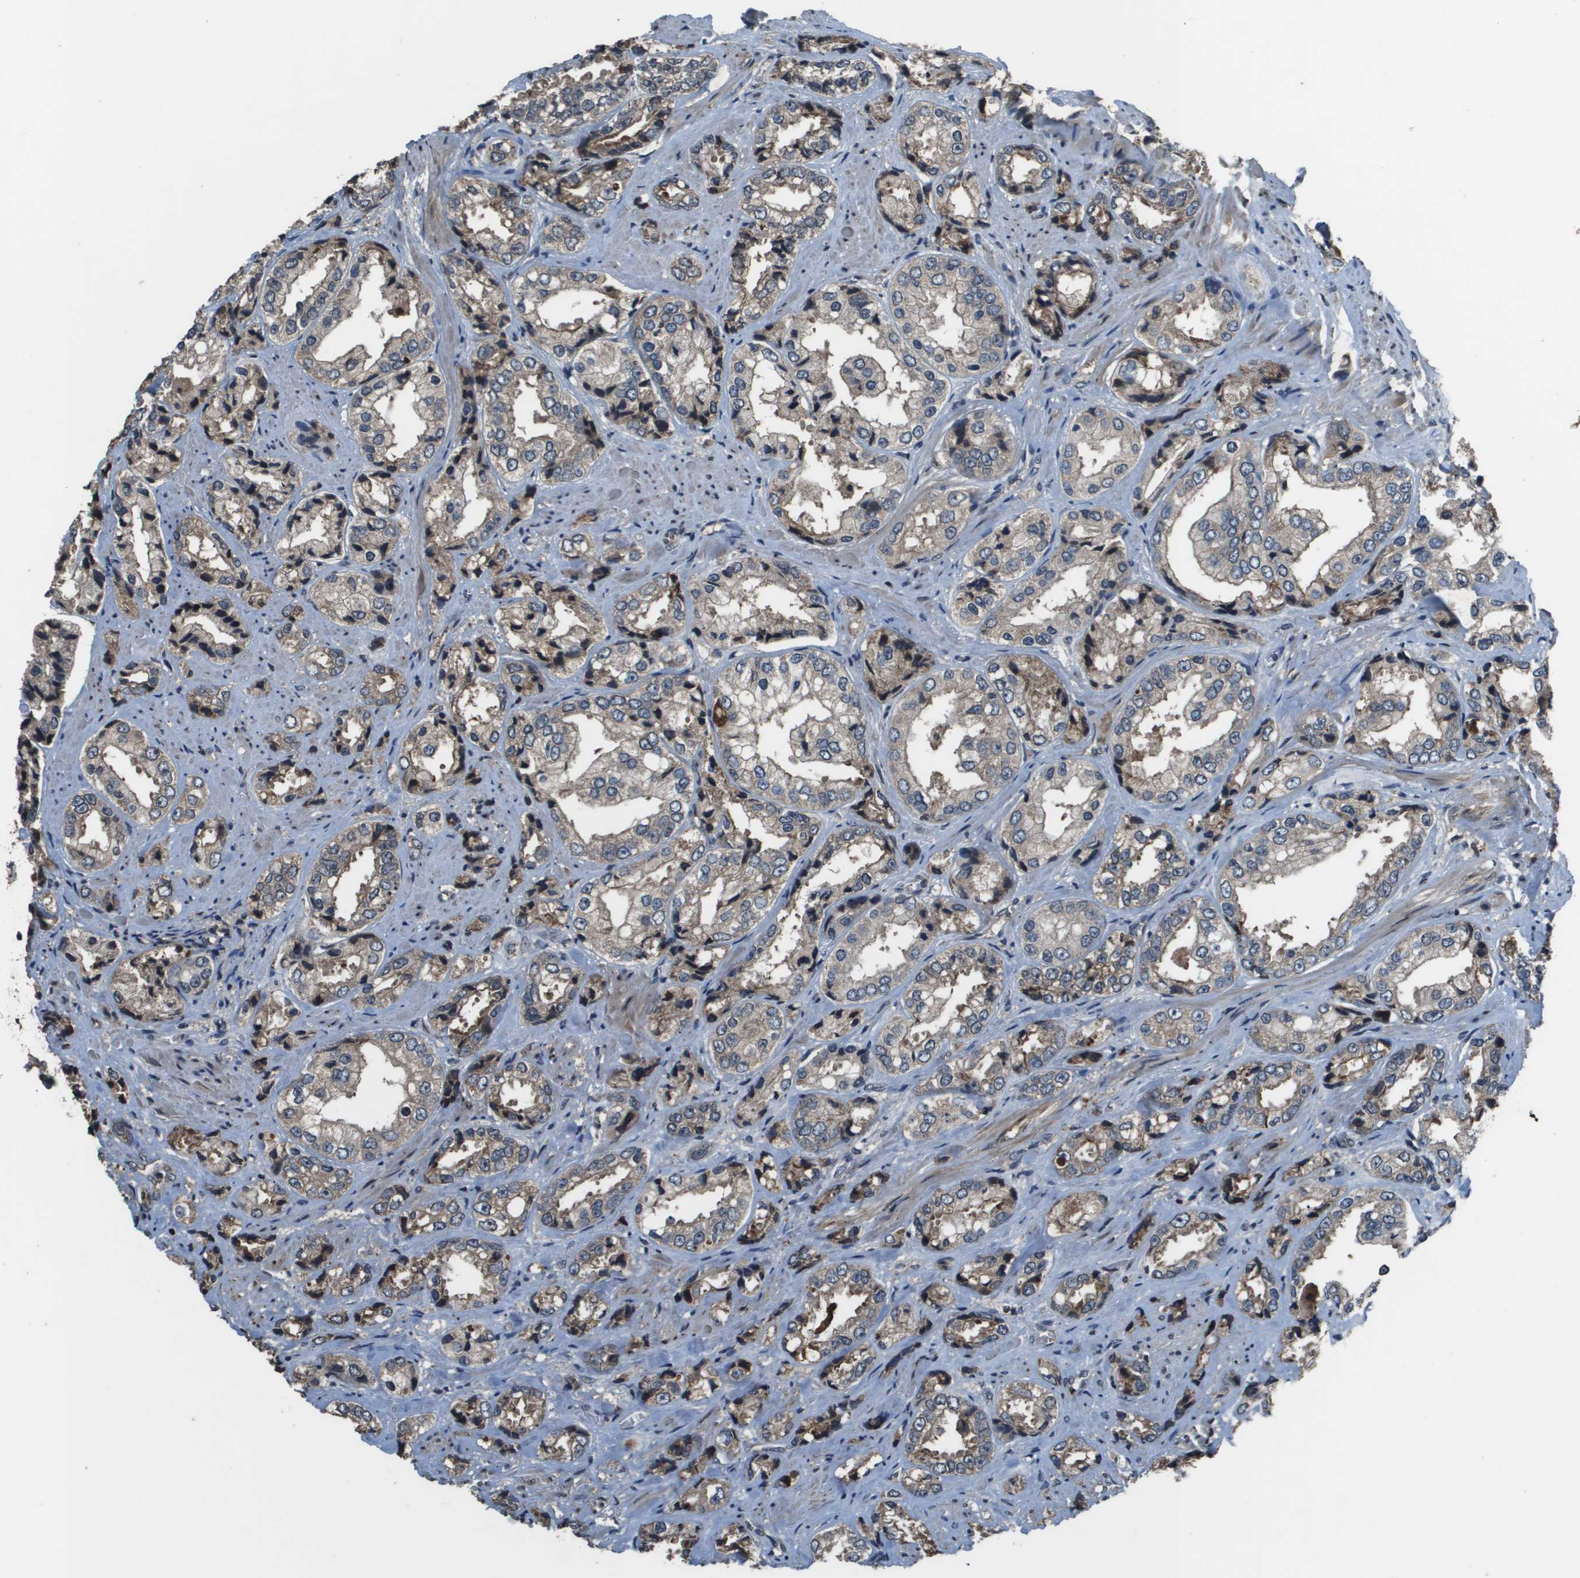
{"staining": {"intensity": "weak", "quantity": "<25%", "location": "cytoplasmic/membranous"}, "tissue": "prostate cancer", "cell_type": "Tumor cells", "image_type": "cancer", "snomed": [{"axis": "morphology", "description": "Adenocarcinoma, High grade"}, {"axis": "topography", "description": "Prostate"}], "caption": "There is no significant positivity in tumor cells of prostate cancer (adenocarcinoma (high-grade)).", "gene": "GOSR2", "patient": {"sex": "male", "age": 61}}